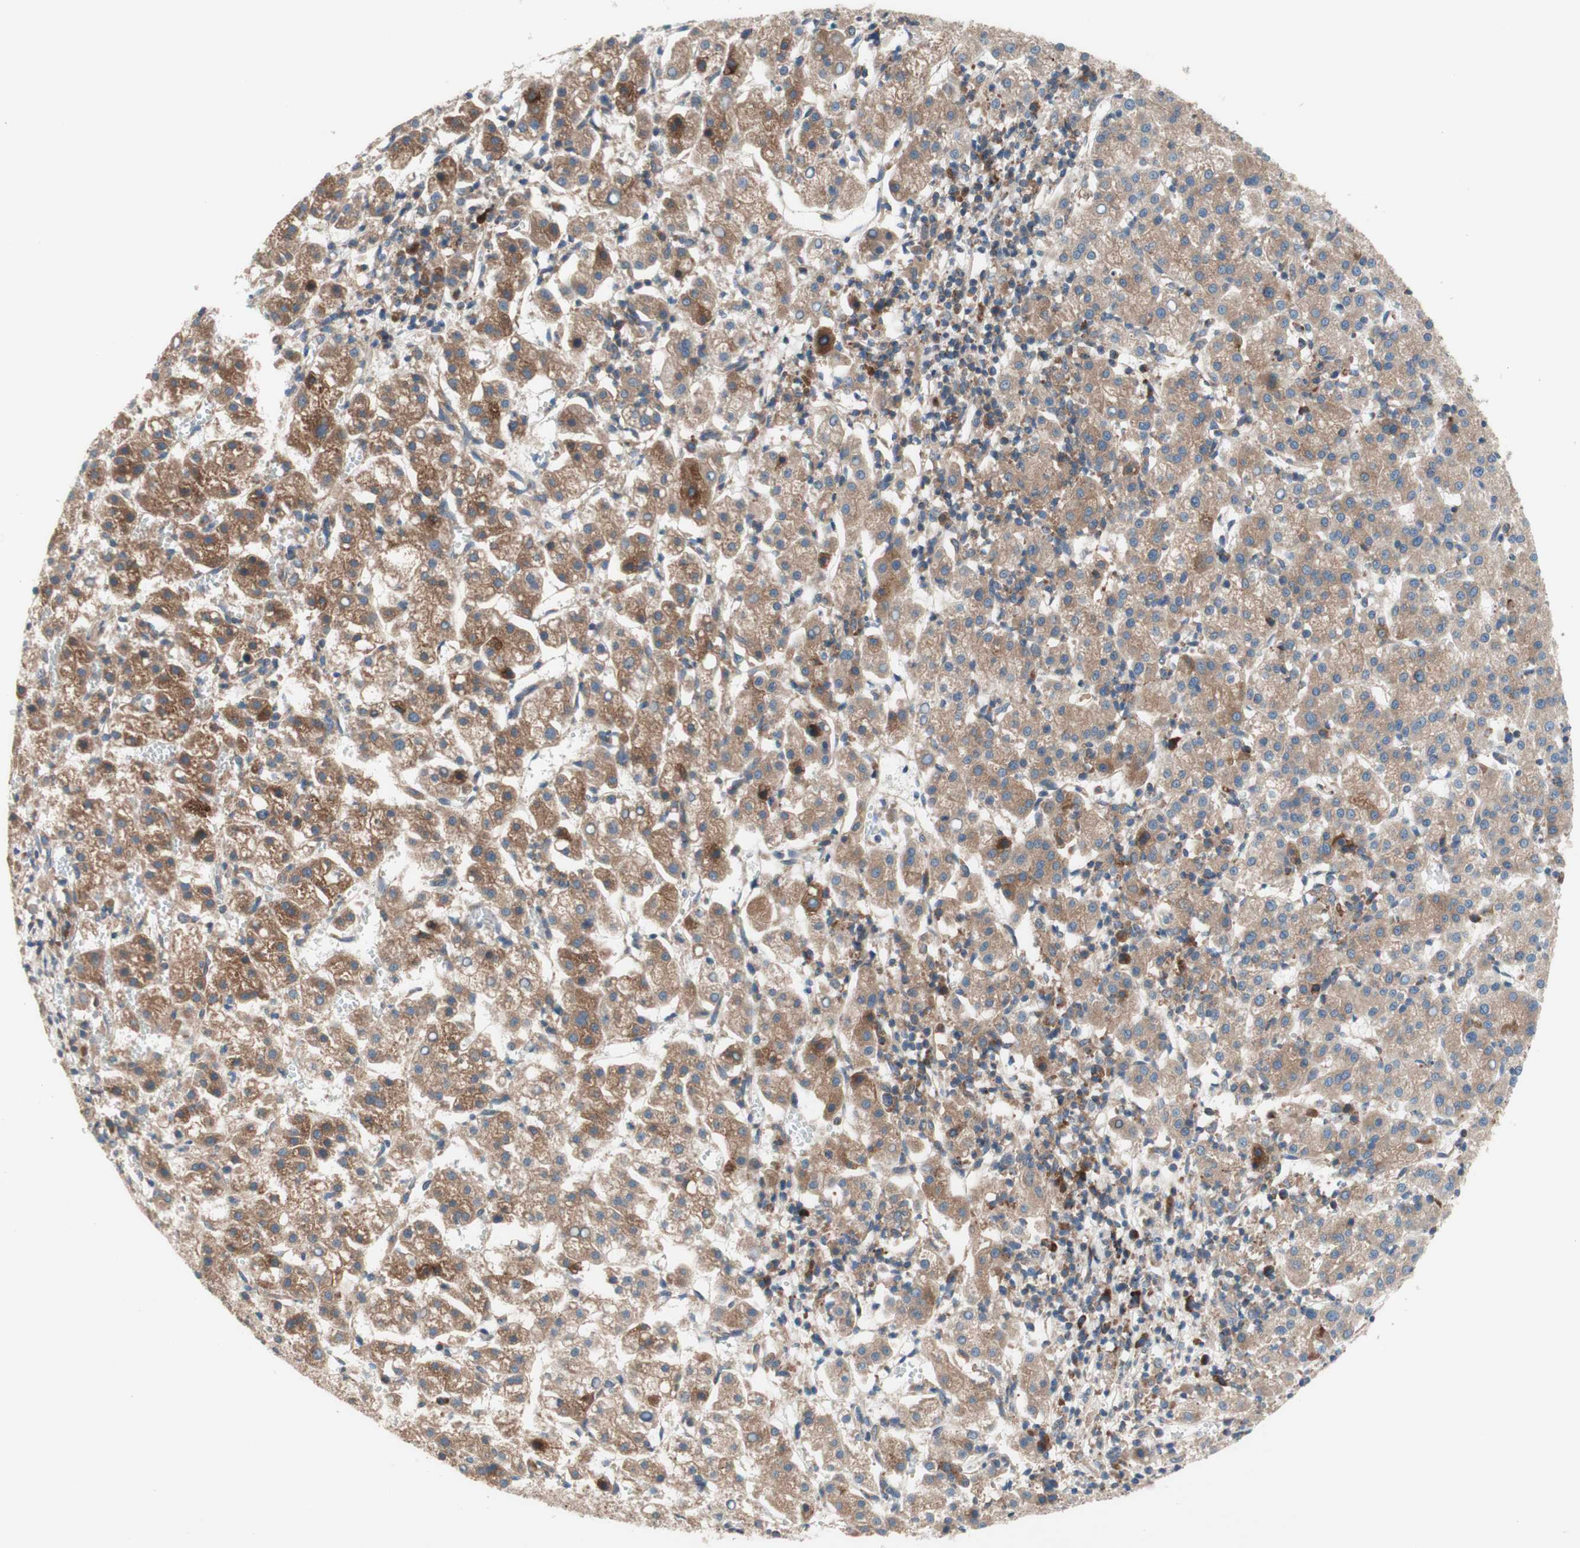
{"staining": {"intensity": "moderate", "quantity": ">75%", "location": "cytoplasmic/membranous"}, "tissue": "liver cancer", "cell_type": "Tumor cells", "image_type": "cancer", "snomed": [{"axis": "morphology", "description": "Carcinoma, Hepatocellular, NOS"}, {"axis": "topography", "description": "Liver"}], "caption": "A medium amount of moderate cytoplasmic/membranous positivity is present in approximately >75% of tumor cells in liver cancer (hepatocellular carcinoma) tissue. (brown staining indicates protein expression, while blue staining denotes nuclei).", "gene": "CCN4", "patient": {"sex": "female", "age": 58}}